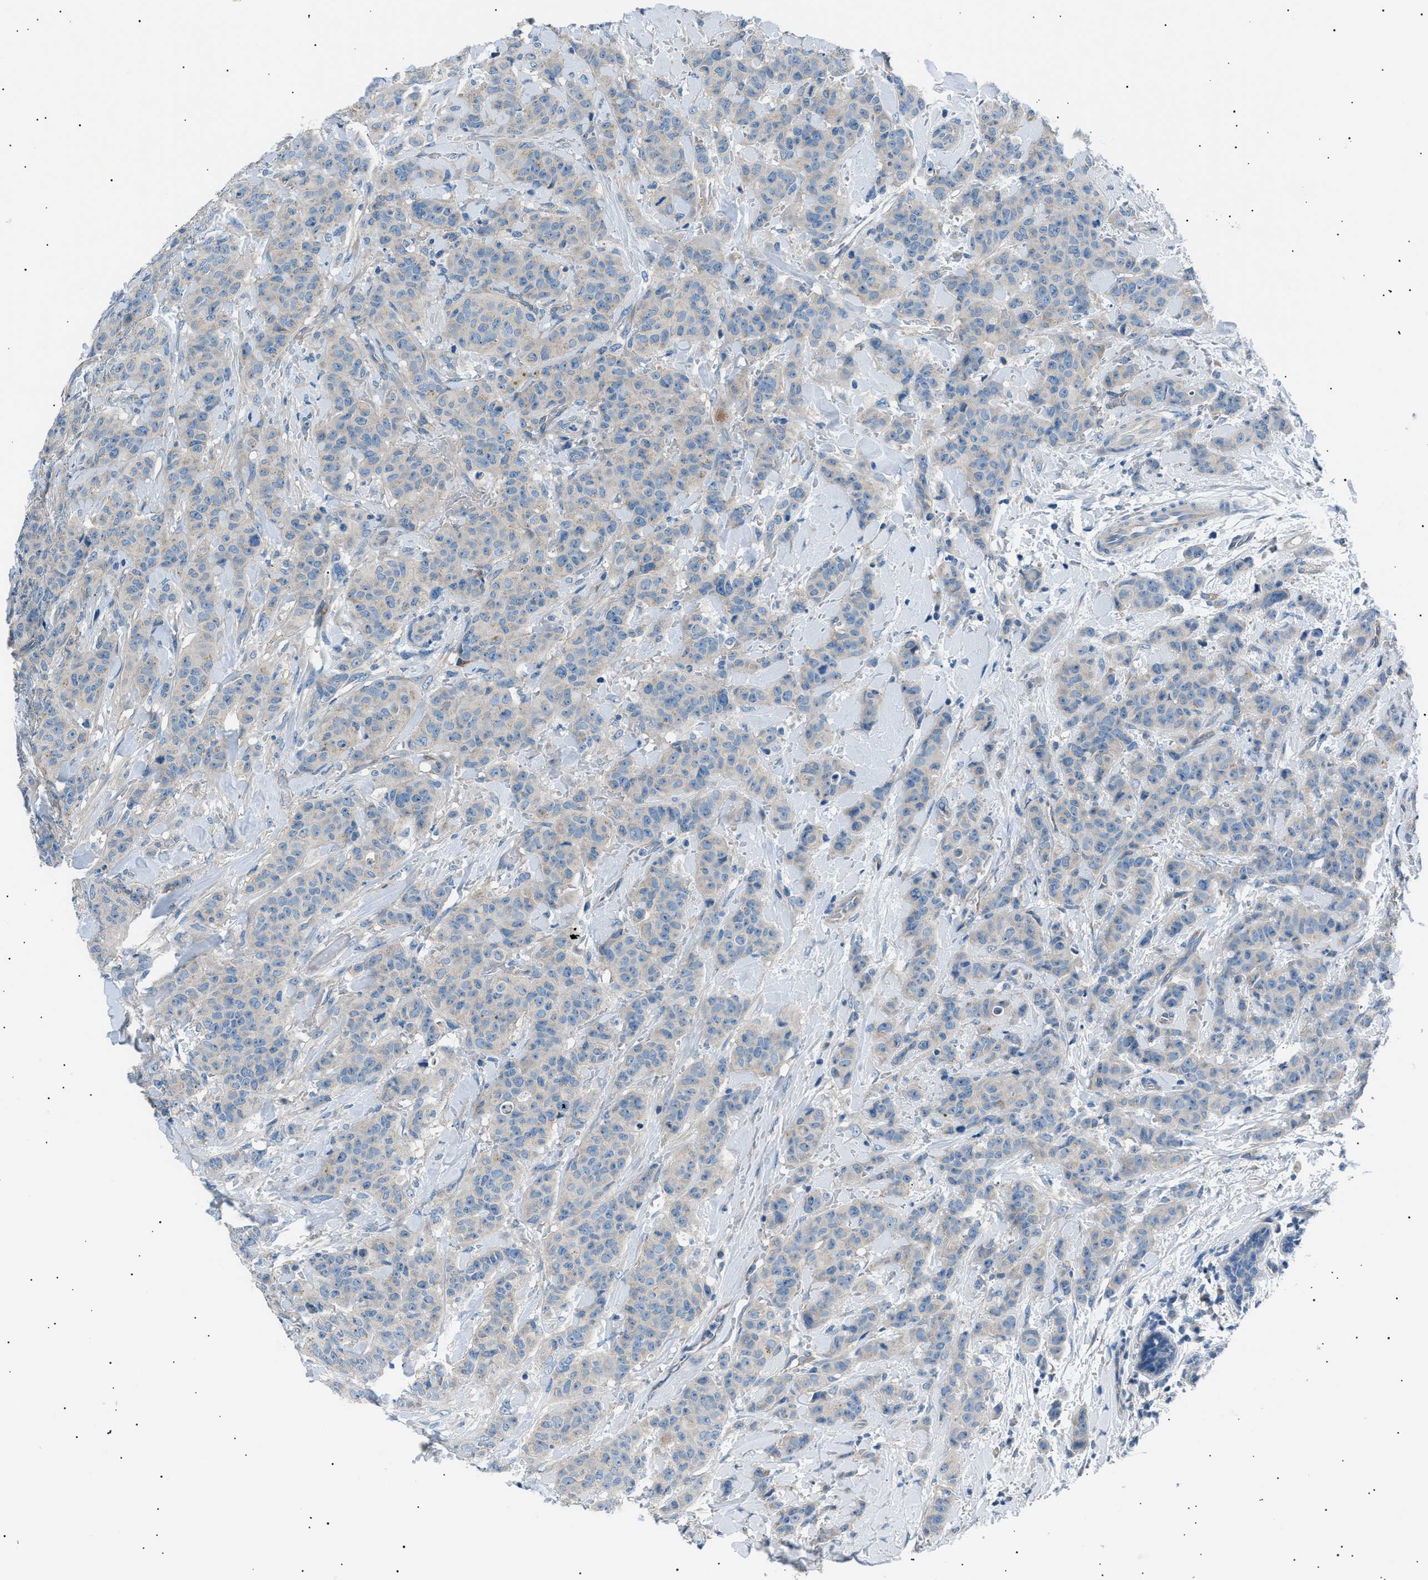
{"staining": {"intensity": "negative", "quantity": "none", "location": "none"}, "tissue": "breast cancer", "cell_type": "Tumor cells", "image_type": "cancer", "snomed": [{"axis": "morphology", "description": "Normal tissue, NOS"}, {"axis": "morphology", "description": "Duct carcinoma"}, {"axis": "topography", "description": "Breast"}], "caption": "This is an immunohistochemistry (IHC) micrograph of breast cancer (intraductal carcinoma). There is no staining in tumor cells.", "gene": "LRRC37B", "patient": {"sex": "female", "age": 40}}